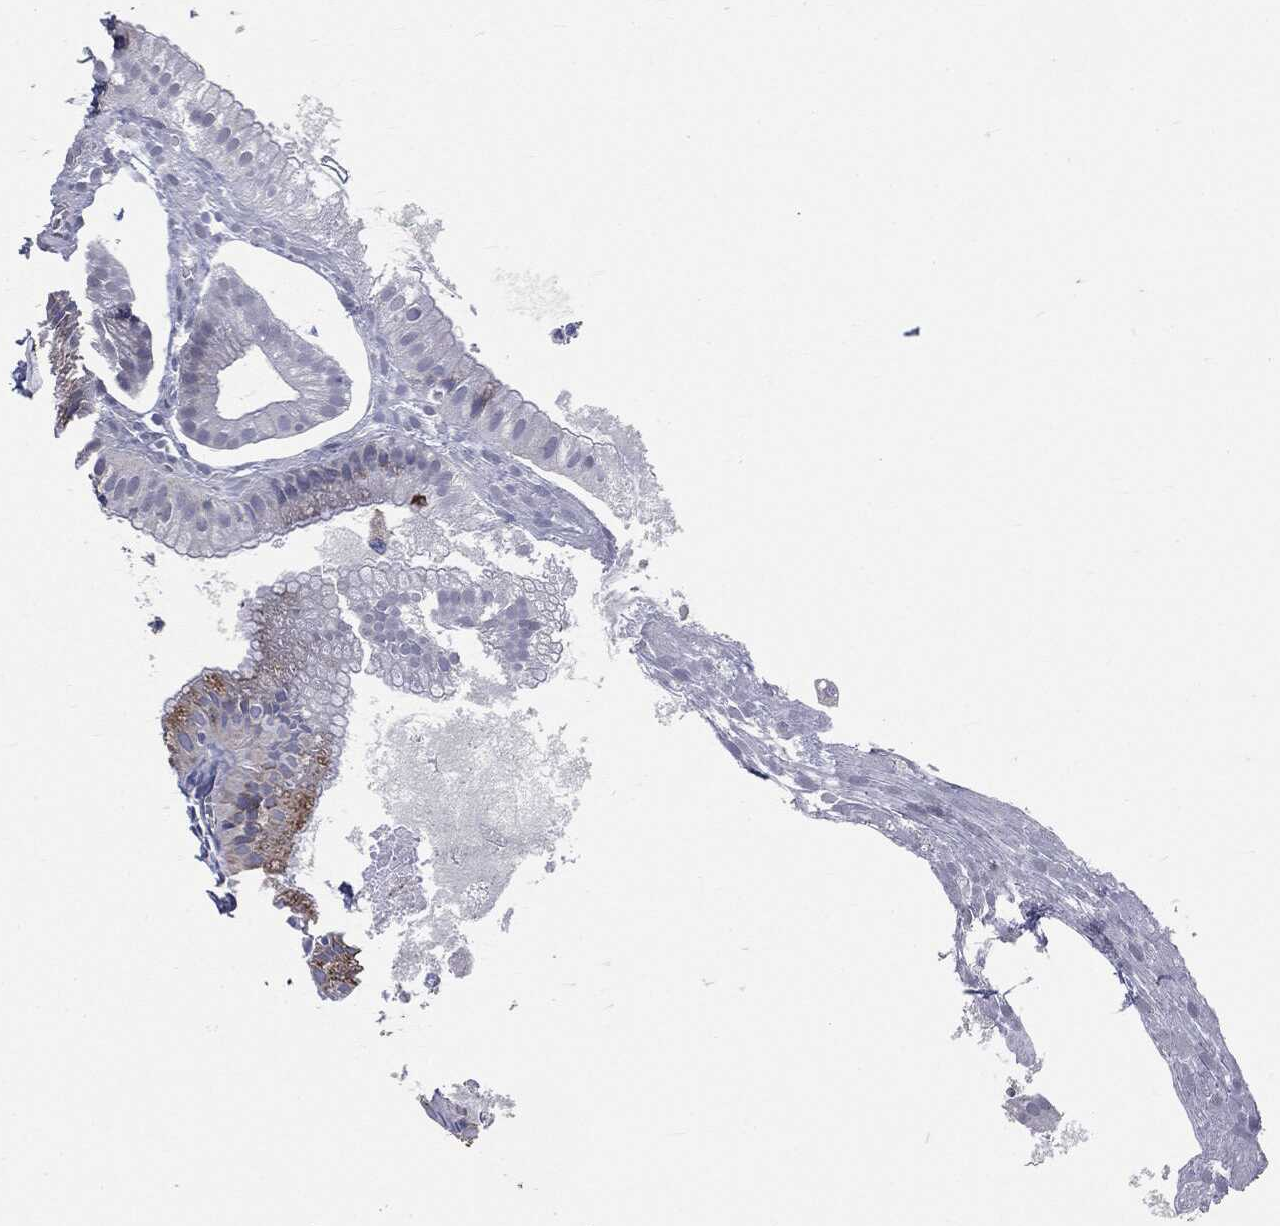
{"staining": {"intensity": "strong", "quantity": "25%-75%", "location": "cytoplasmic/membranous"}, "tissue": "gallbladder", "cell_type": "Glandular cells", "image_type": "normal", "snomed": [{"axis": "morphology", "description": "Normal tissue, NOS"}, {"axis": "topography", "description": "Gallbladder"}], "caption": "Immunohistochemical staining of unremarkable human gallbladder exhibits high levels of strong cytoplasmic/membranous positivity in about 25%-75% of glandular cells.", "gene": "PTGS2", "patient": {"sex": "male", "age": 67}}